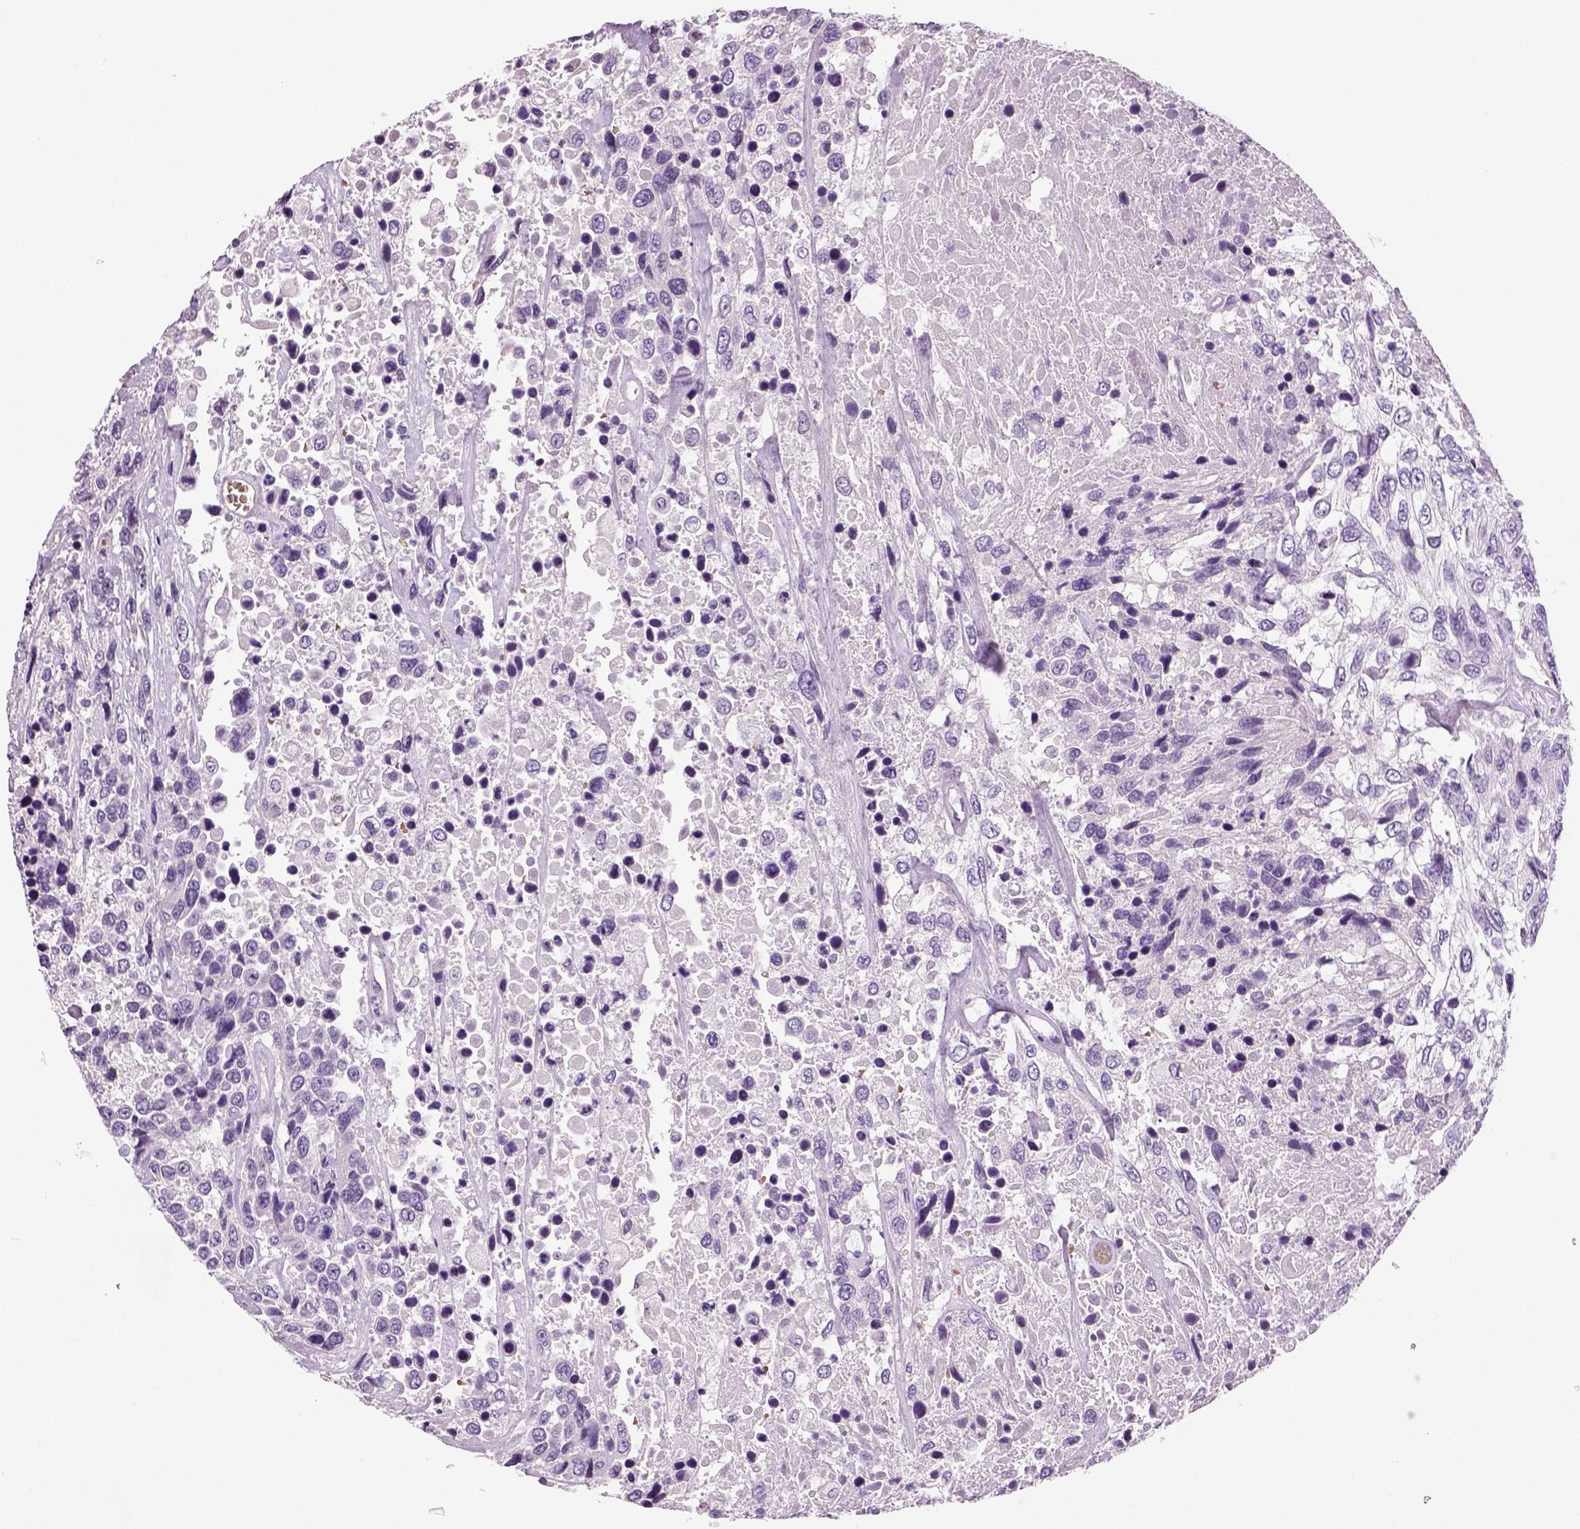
{"staining": {"intensity": "negative", "quantity": "none", "location": "none"}, "tissue": "urothelial cancer", "cell_type": "Tumor cells", "image_type": "cancer", "snomed": [{"axis": "morphology", "description": "Urothelial carcinoma, High grade"}, {"axis": "topography", "description": "Urinary bladder"}], "caption": "Urothelial carcinoma (high-grade) was stained to show a protein in brown. There is no significant staining in tumor cells.", "gene": "TSPAN7", "patient": {"sex": "female", "age": 70}}